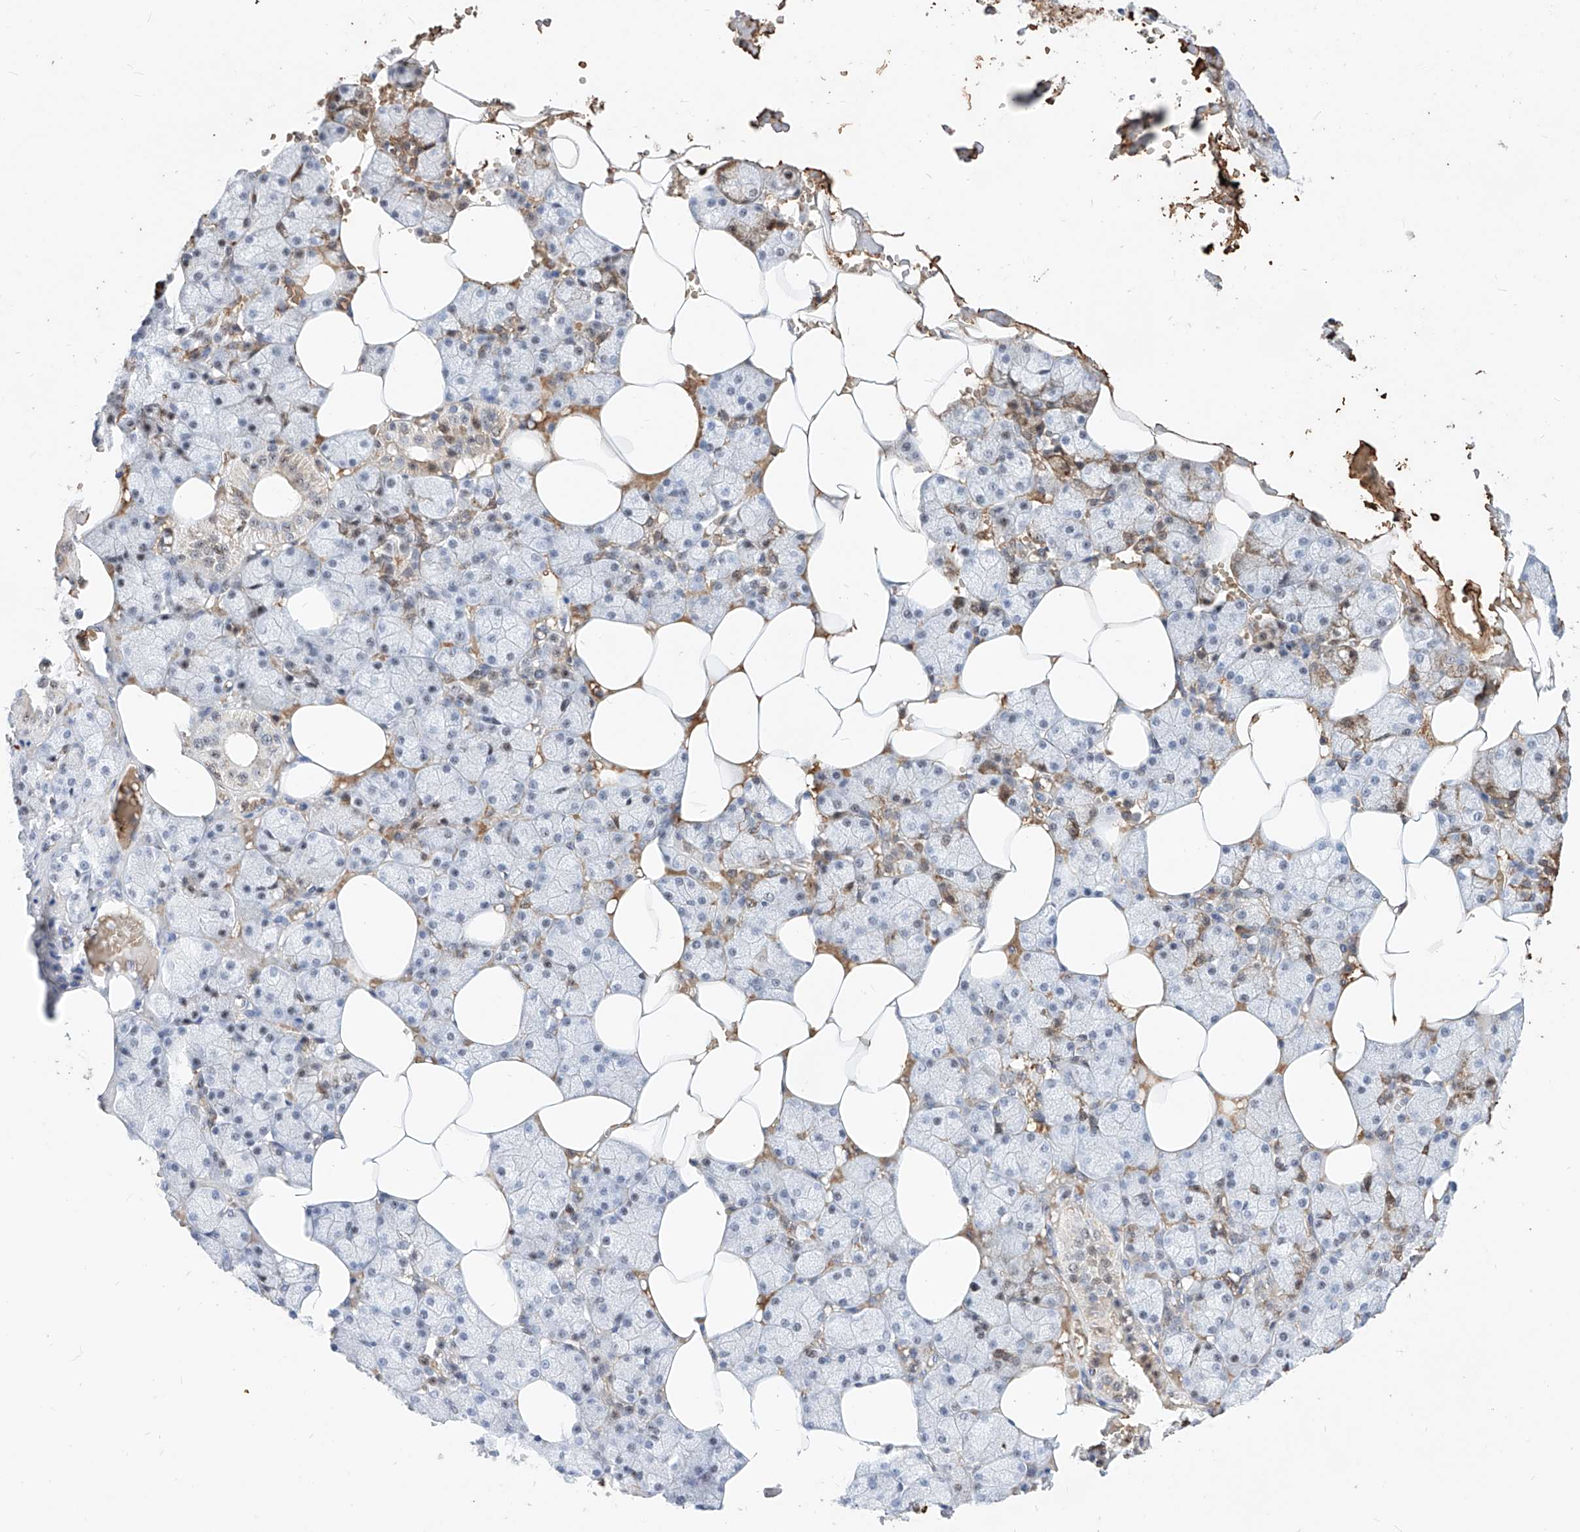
{"staining": {"intensity": "weak", "quantity": "<25%", "location": "cytoplasmic/membranous"}, "tissue": "salivary gland", "cell_type": "Glandular cells", "image_type": "normal", "snomed": [{"axis": "morphology", "description": "Normal tissue, NOS"}, {"axis": "topography", "description": "Salivary gland"}], "caption": "Immunohistochemical staining of unremarkable human salivary gland demonstrates no significant expression in glandular cells. The staining is performed using DAB brown chromogen with nuclei counter-stained in using hematoxylin.", "gene": "ZFP42", "patient": {"sex": "male", "age": 62}}